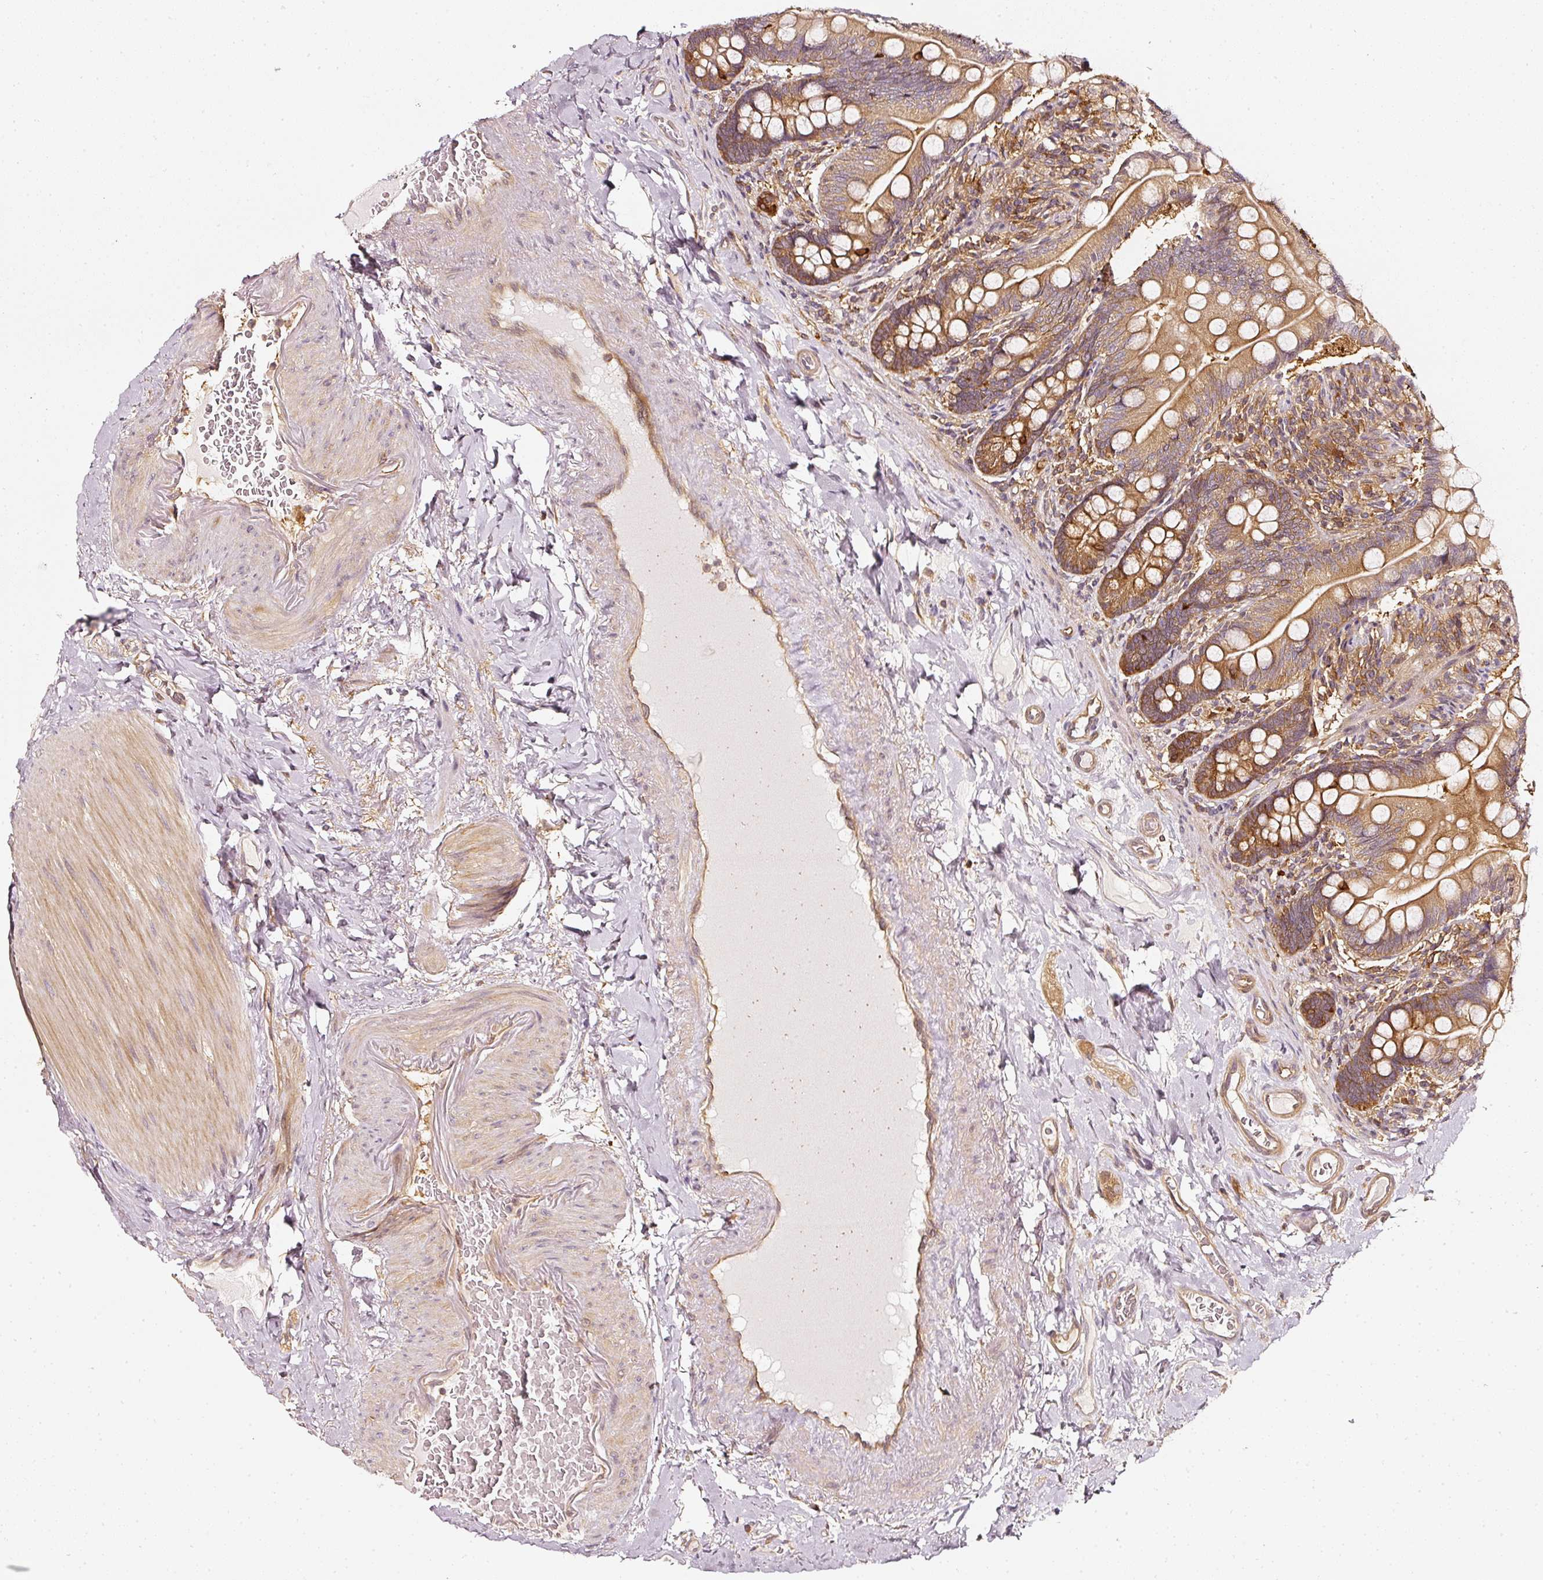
{"staining": {"intensity": "strong", "quantity": ">75%", "location": "cytoplasmic/membranous"}, "tissue": "small intestine", "cell_type": "Glandular cells", "image_type": "normal", "snomed": [{"axis": "morphology", "description": "Normal tissue, NOS"}, {"axis": "topography", "description": "Small intestine"}], "caption": "High-magnification brightfield microscopy of unremarkable small intestine stained with DAB (brown) and counterstained with hematoxylin (blue). glandular cells exhibit strong cytoplasmic/membranous staining is identified in about>75% of cells.", "gene": "ASMTL", "patient": {"sex": "female", "age": 64}}